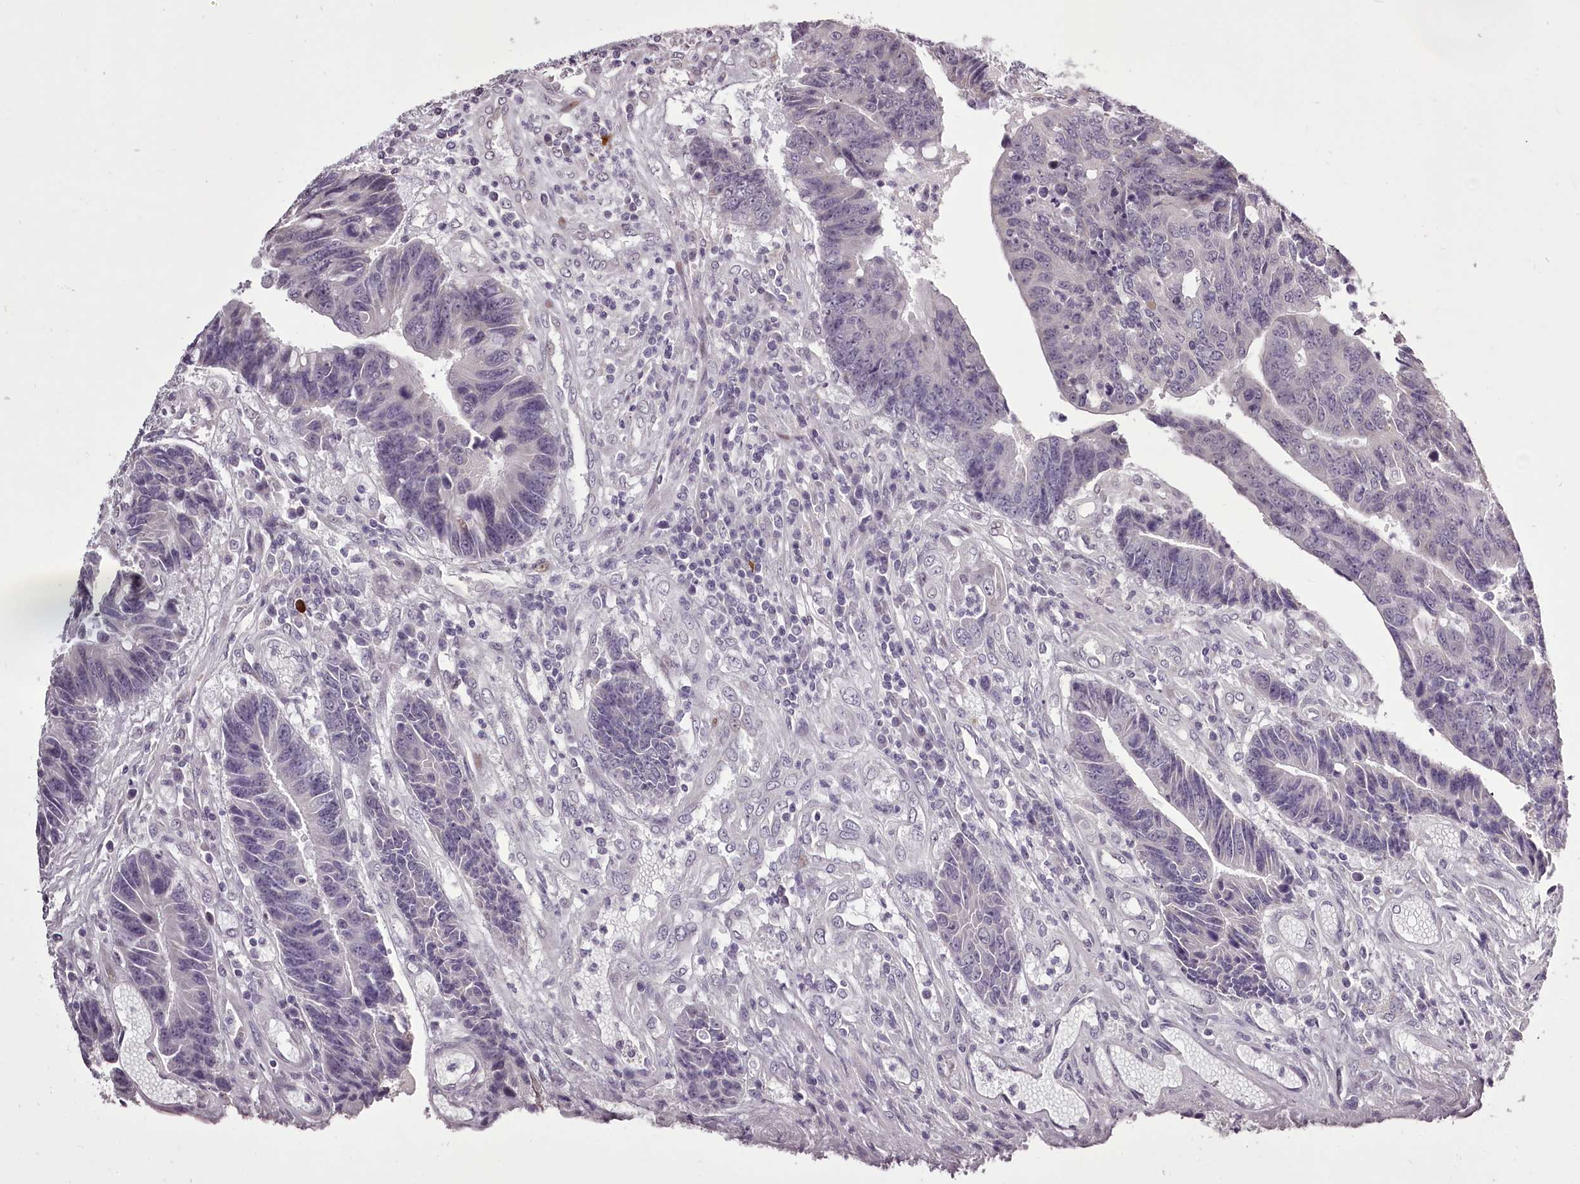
{"staining": {"intensity": "negative", "quantity": "none", "location": "none"}, "tissue": "colorectal cancer", "cell_type": "Tumor cells", "image_type": "cancer", "snomed": [{"axis": "morphology", "description": "Adenocarcinoma, NOS"}, {"axis": "topography", "description": "Rectum"}], "caption": "This is a histopathology image of immunohistochemistry staining of colorectal cancer, which shows no positivity in tumor cells.", "gene": "C1orf56", "patient": {"sex": "male", "age": 84}}